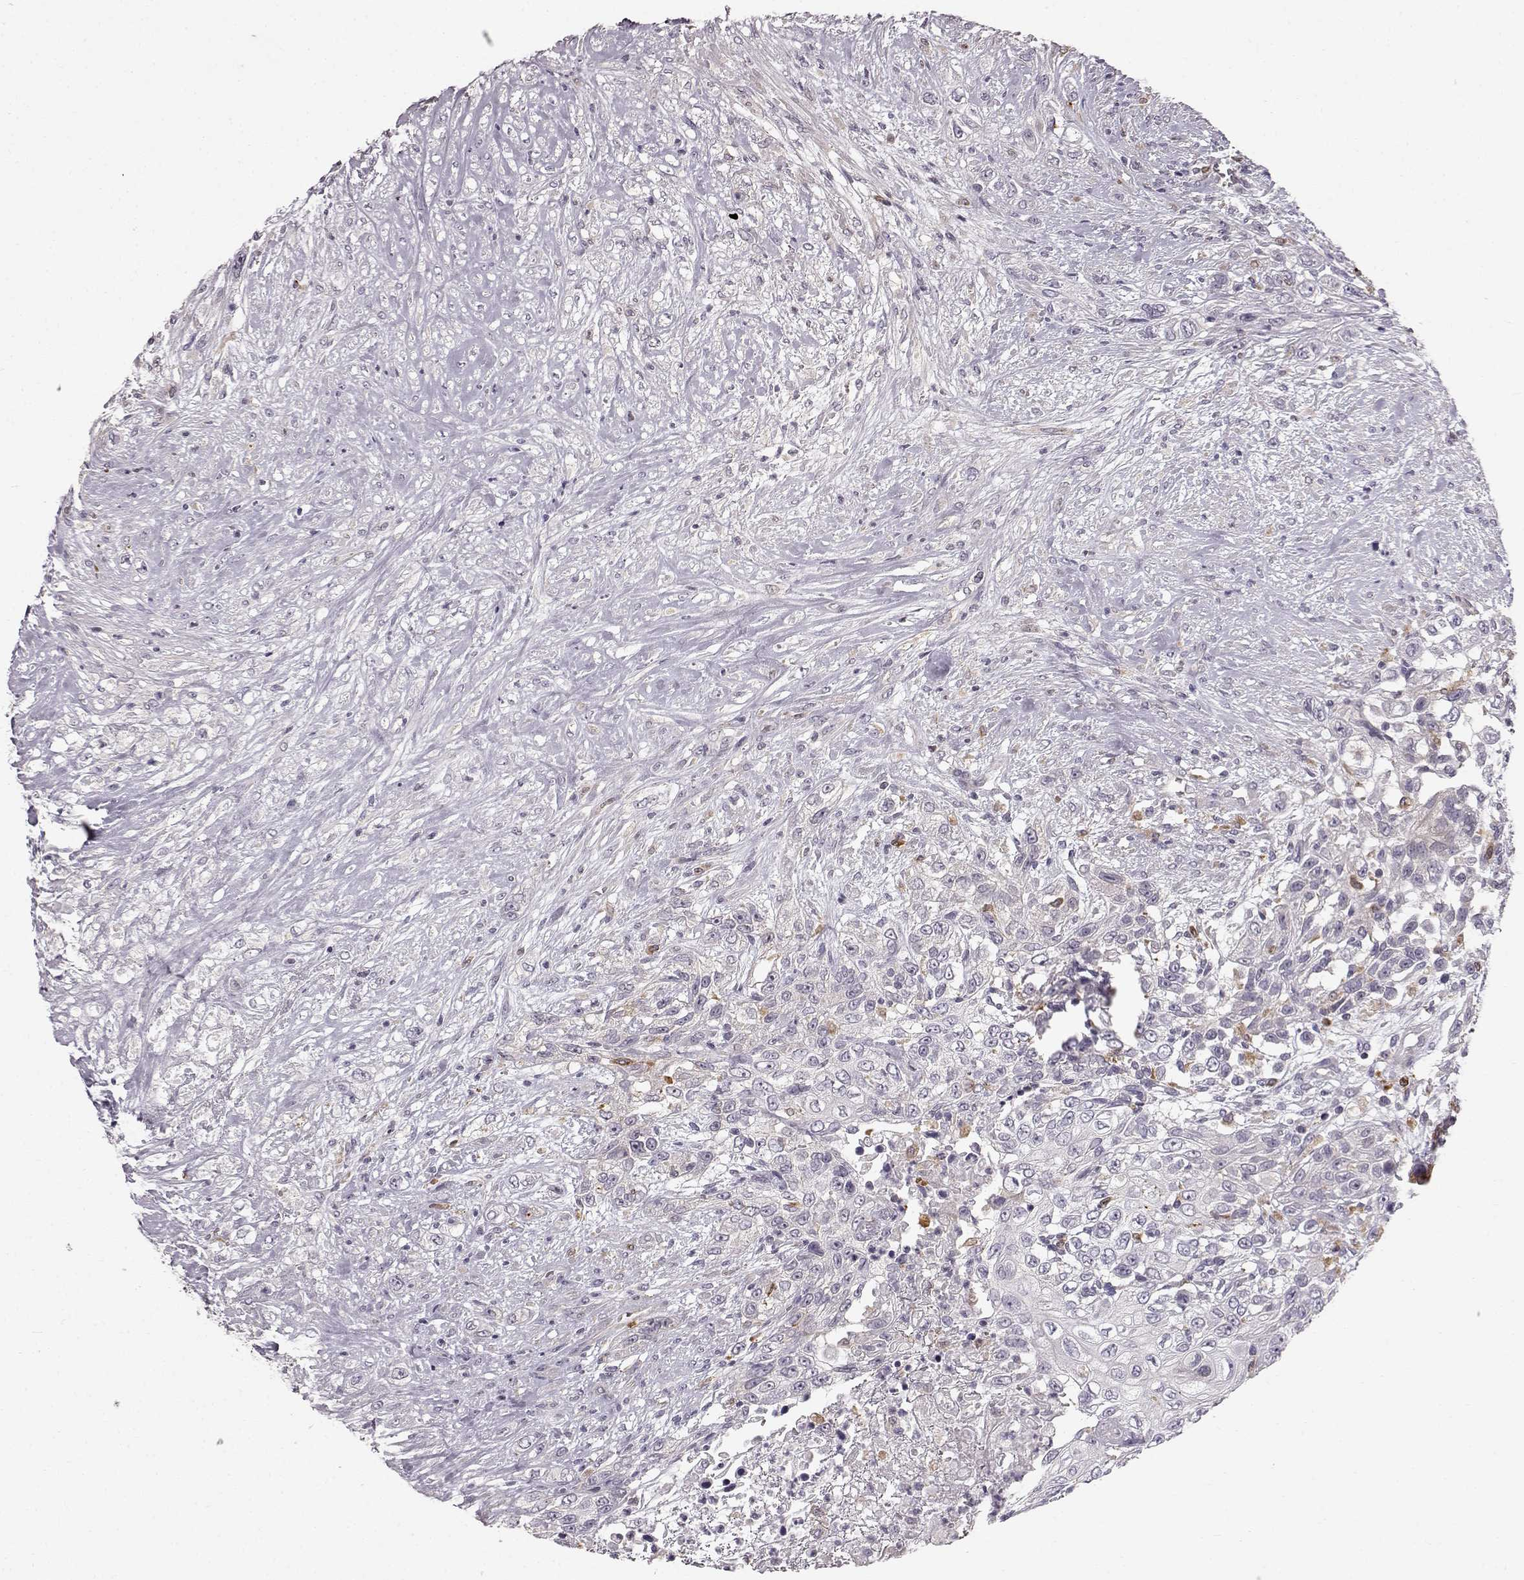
{"staining": {"intensity": "negative", "quantity": "none", "location": "none"}, "tissue": "urothelial cancer", "cell_type": "Tumor cells", "image_type": "cancer", "snomed": [{"axis": "morphology", "description": "Urothelial carcinoma, High grade"}, {"axis": "topography", "description": "Urinary bladder"}], "caption": "DAB (3,3'-diaminobenzidine) immunohistochemical staining of human urothelial cancer reveals no significant positivity in tumor cells.", "gene": "SPAG17", "patient": {"sex": "female", "age": 56}}